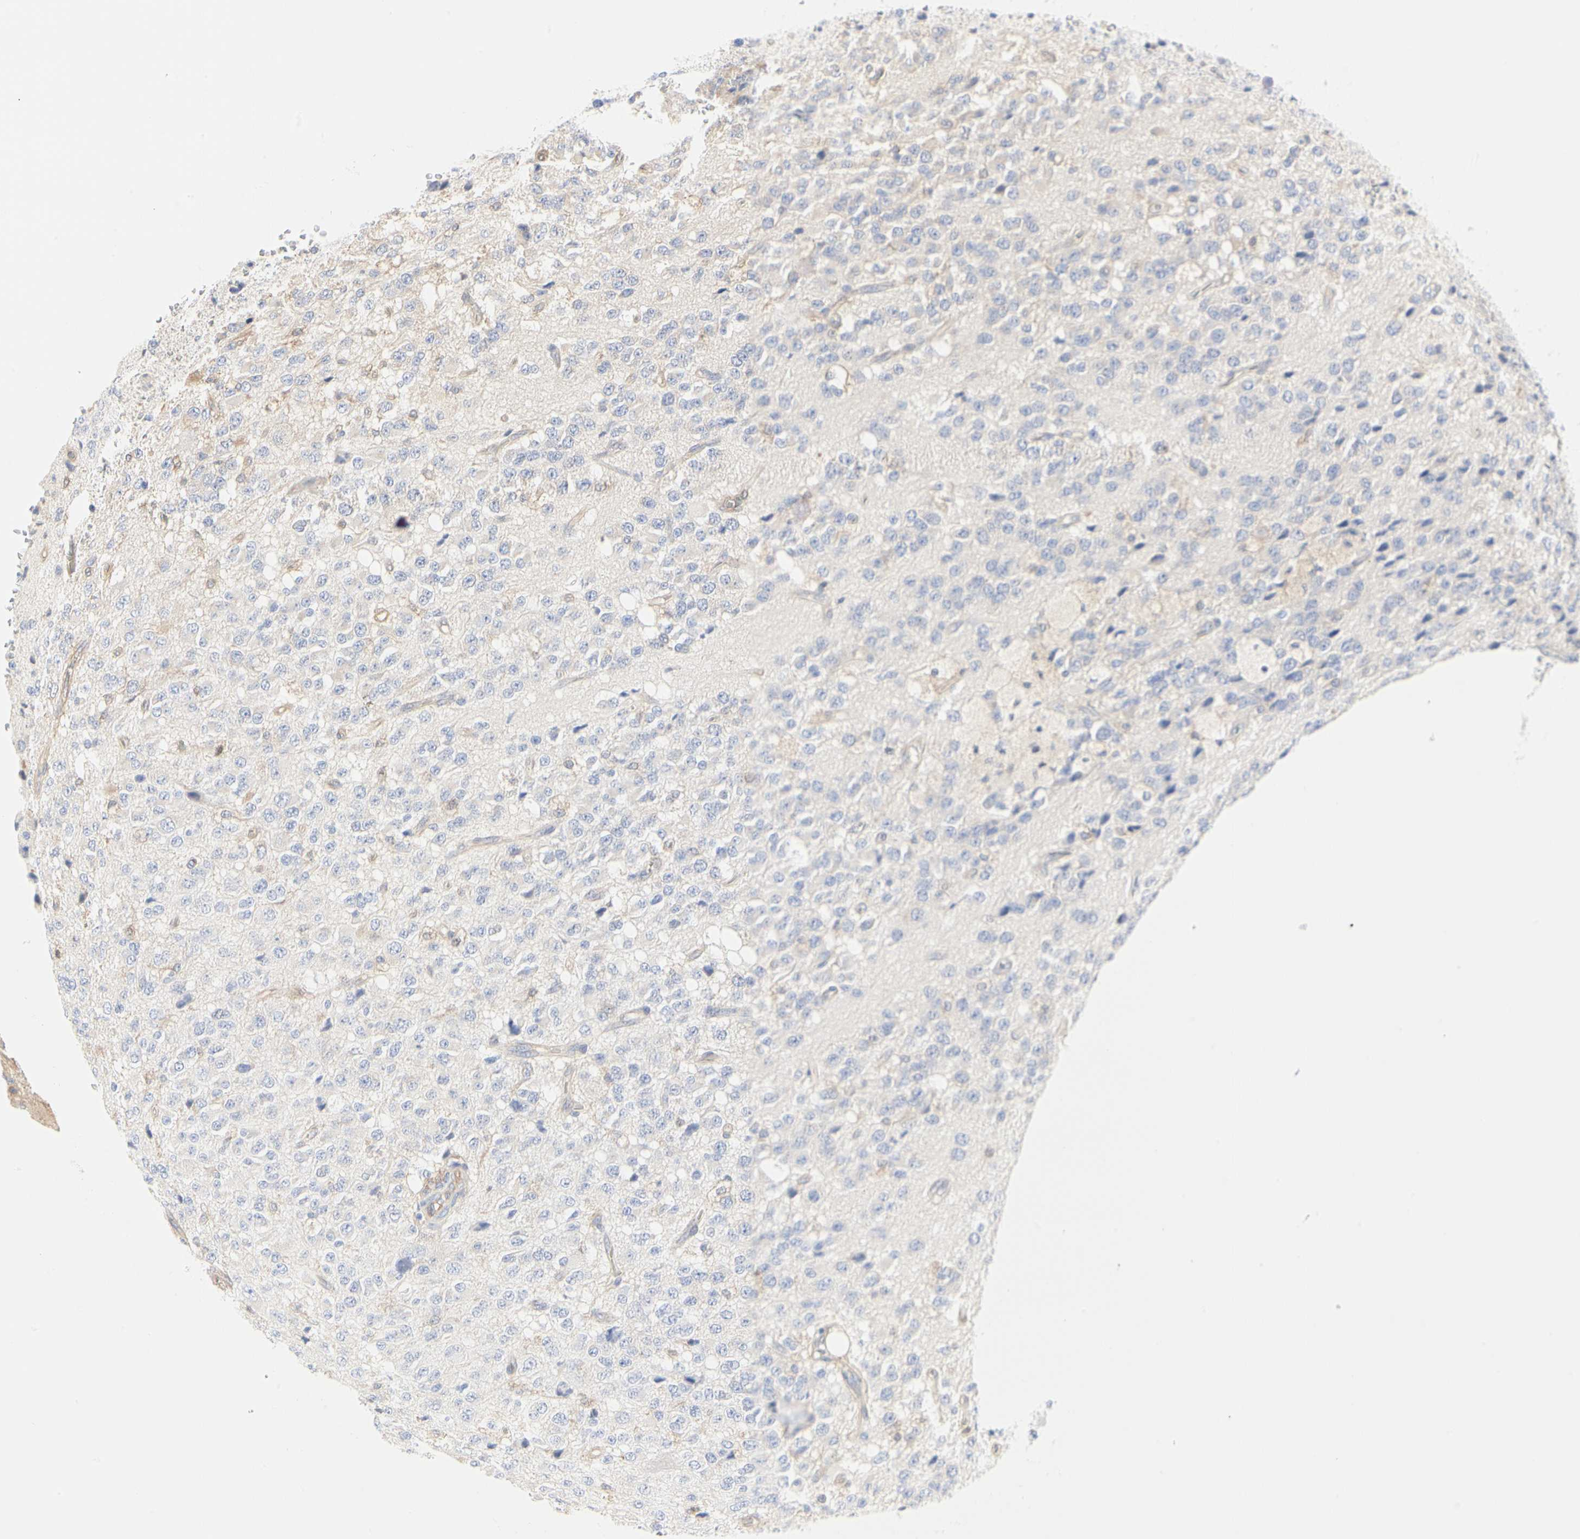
{"staining": {"intensity": "weak", "quantity": "<25%", "location": "cytoplasmic/membranous"}, "tissue": "glioma", "cell_type": "Tumor cells", "image_type": "cancer", "snomed": [{"axis": "morphology", "description": "Glioma, malignant, High grade"}, {"axis": "topography", "description": "pancreas cauda"}], "caption": "Immunohistochemistry photomicrograph of neoplastic tissue: malignant glioma (high-grade) stained with DAB demonstrates no significant protein positivity in tumor cells.", "gene": "C3orf52", "patient": {"sex": "male", "age": 60}}